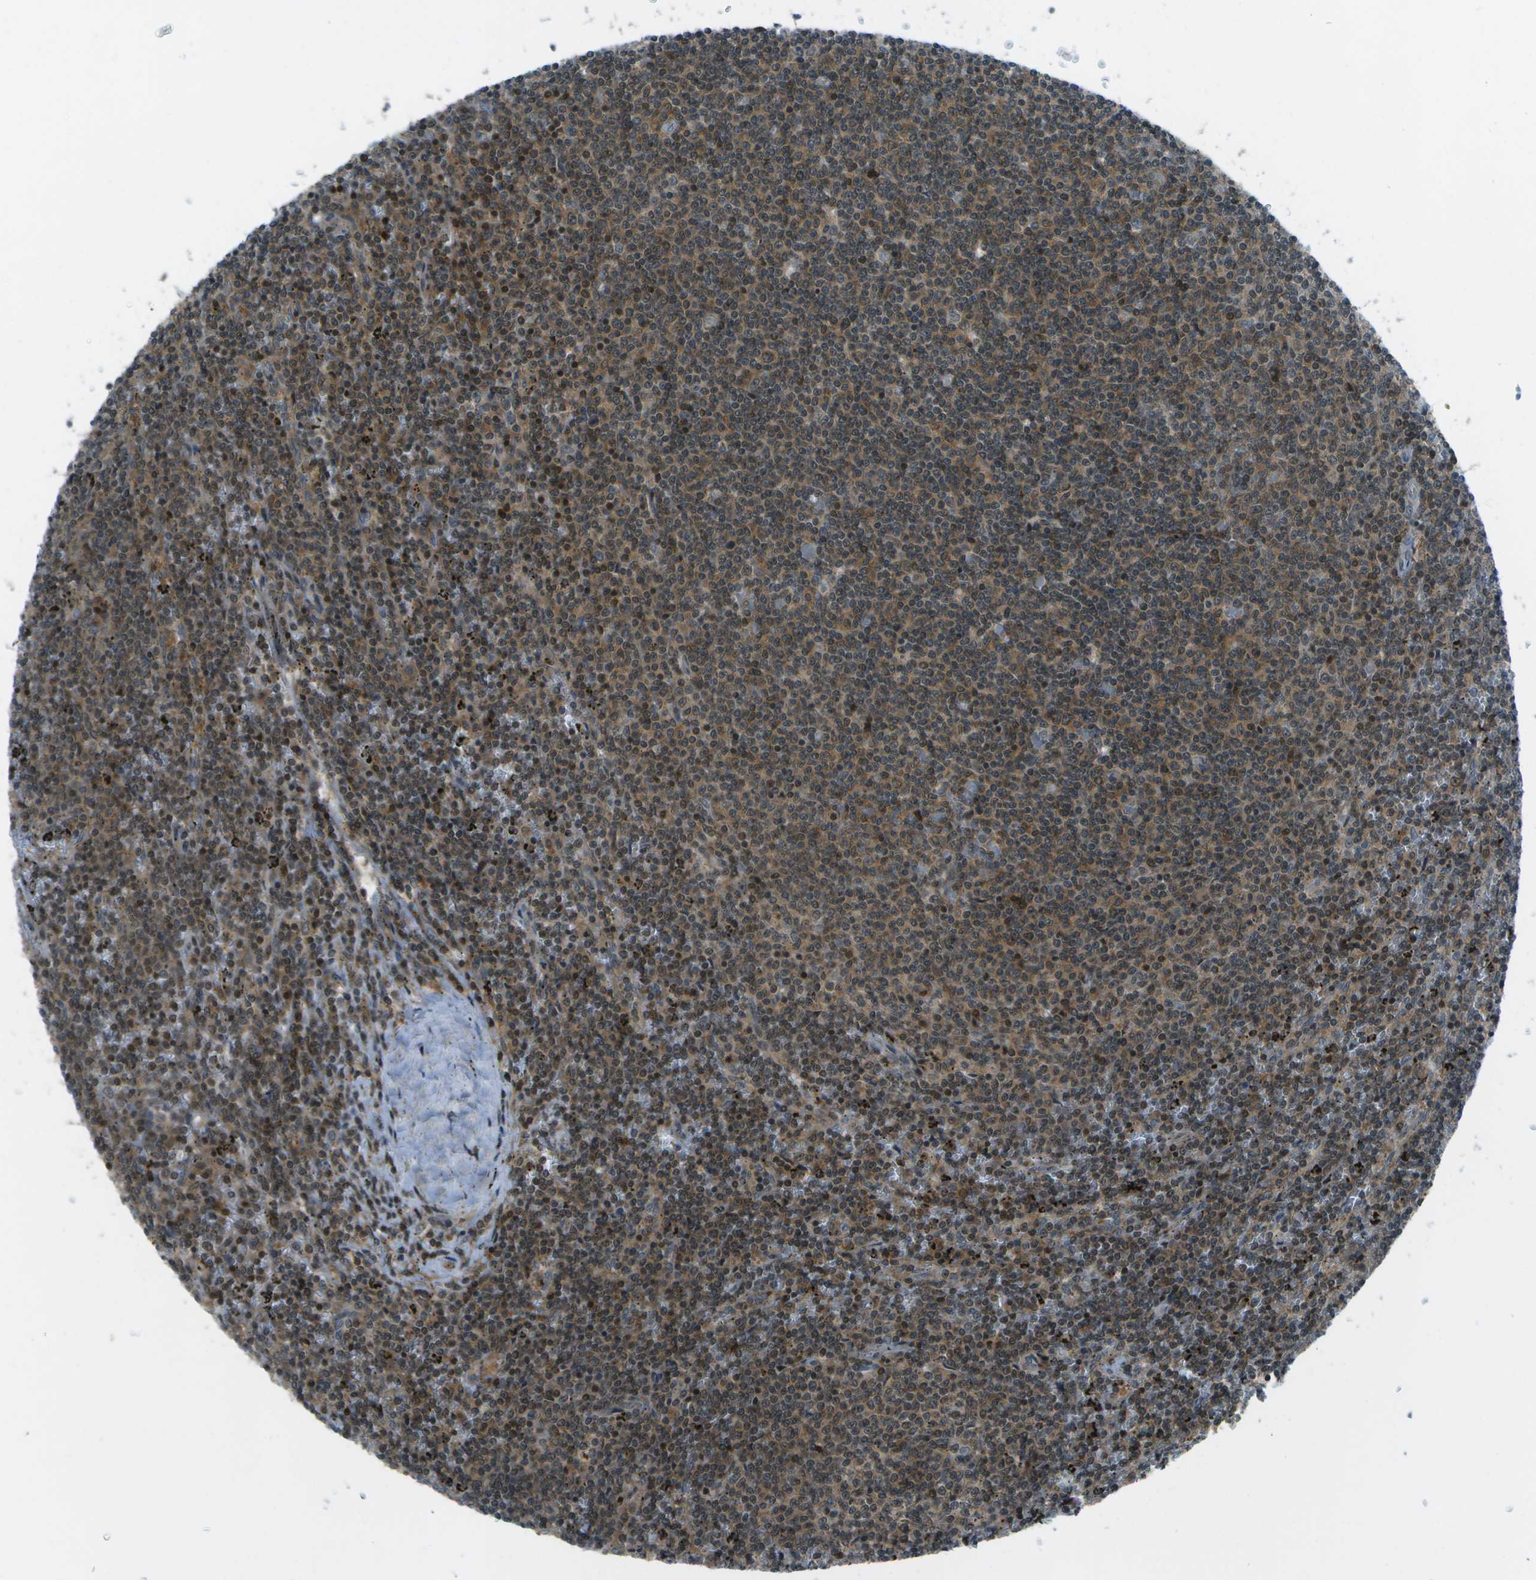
{"staining": {"intensity": "moderate", "quantity": "<25%", "location": "cytoplasmic/membranous,nuclear"}, "tissue": "lymphoma", "cell_type": "Tumor cells", "image_type": "cancer", "snomed": [{"axis": "morphology", "description": "Malignant lymphoma, non-Hodgkin's type, Low grade"}, {"axis": "topography", "description": "Spleen"}], "caption": "Moderate cytoplasmic/membranous and nuclear staining for a protein is identified in about <25% of tumor cells of lymphoma using immunohistochemistry.", "gene": "TMEM19", "patient": {"sex": "female", "age": 50}}